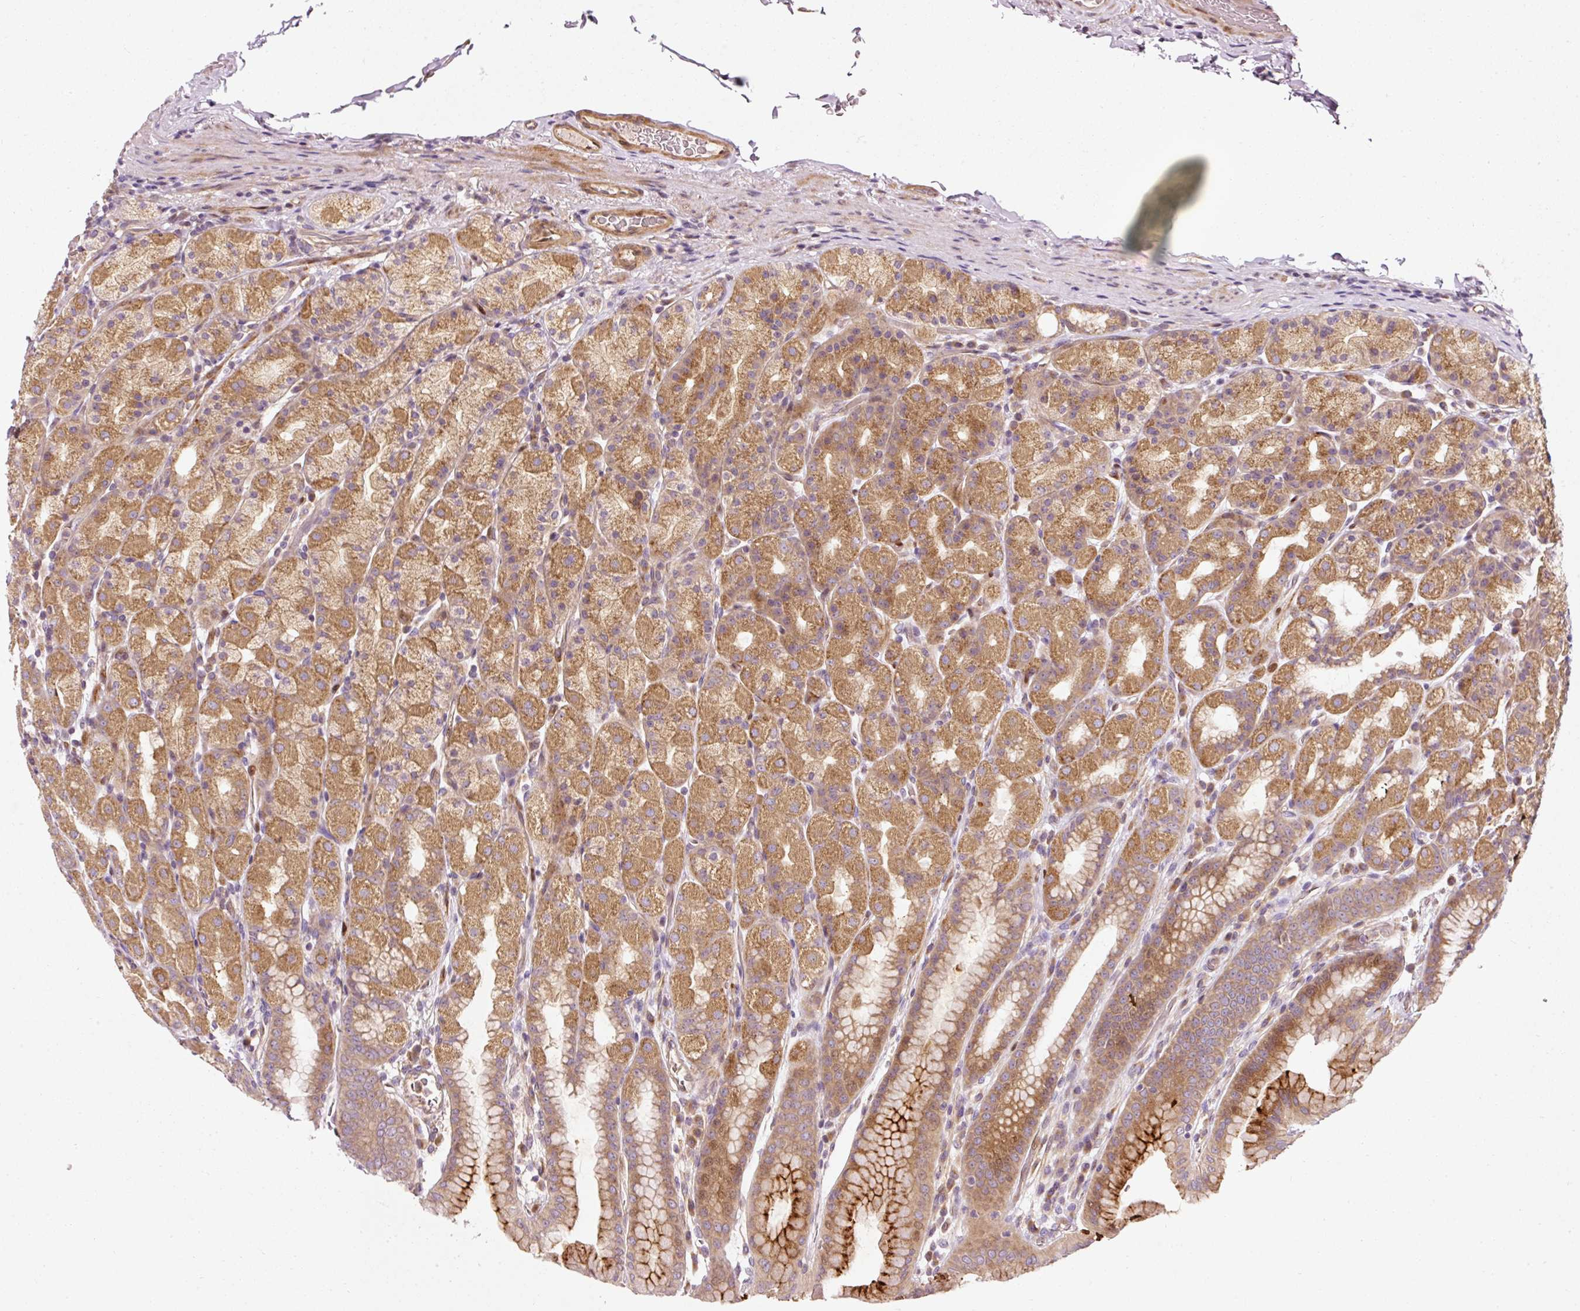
{"staining": {"intensity": "moderate", "quantity": "25%-75%", "location": "cytoplasmic/membranous"}, "tissue": "stomach", "cell_type": "Glandular cells", "image_type": "normal", "snomed": [{"axis": "morphology", "description": "Normal tissue, NOS"}, {"axis": "topography", "description": "Stomach, upper"}, {"axis": "topography", "description": "Stomach"}], "caption": "Immunohistochemistry photomicrograph of normal stomach: stomach stained using immunohistochemistry demonstrates medium levels of moderate protein expression localized specifically in the cytoplasmic/membranous of glandular cells, appearing as a cytoplasmic/membranous brown color.", "gene": "NAPA", "patient": {"sex": "male", "age": 68}}